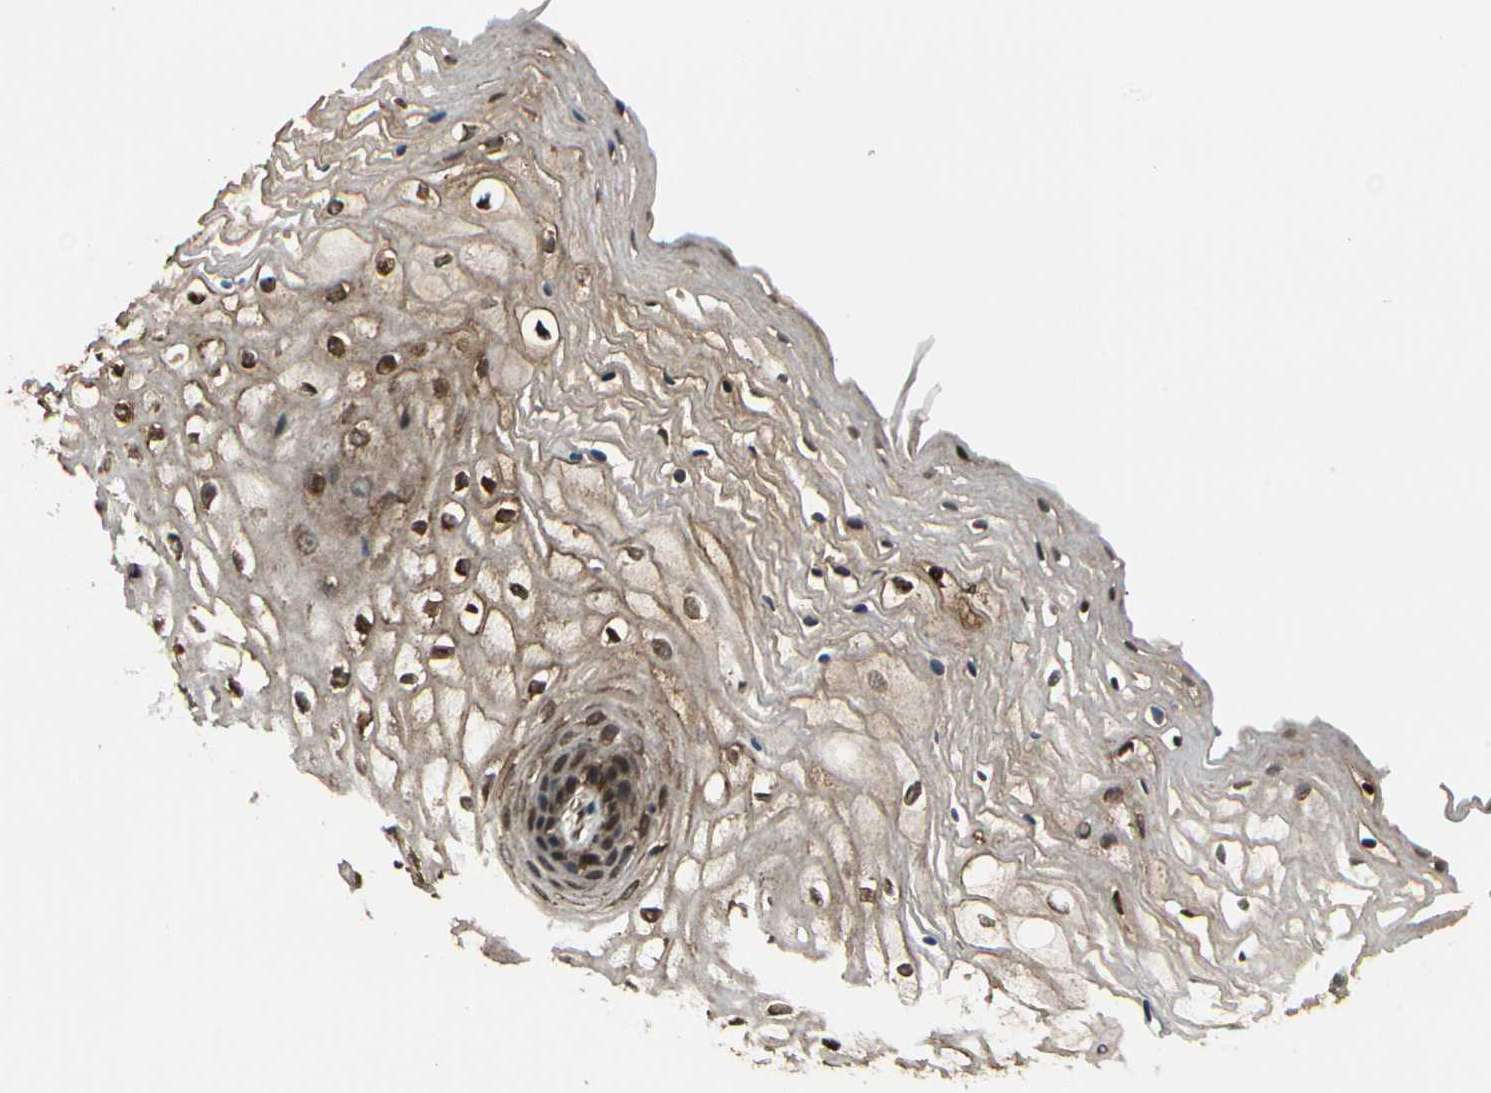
{"staining": {"intensity": "moderate", "quantity": ">75%", "location": "cytoplasmic/membranous"}, "tissue": "vagina", "cell_type": "Squamous epithelial cells", "image_type": "normal", "snomed": [{"axis": "morphology", "description": "Normal tissue, NOS"}, {"axis": "topography", "description": "Vagina"}], "caption": "This histopathology image exhibits unremarkable vagina stained with IHC to label a protein in brown. The cytoplasmic/membranous of squamous epithelial cells show moderate positivity for the protein. Nuclei are counter-stained blue.", "gene": "GLUL", "patient": {"sex": "female", "age": 34}}